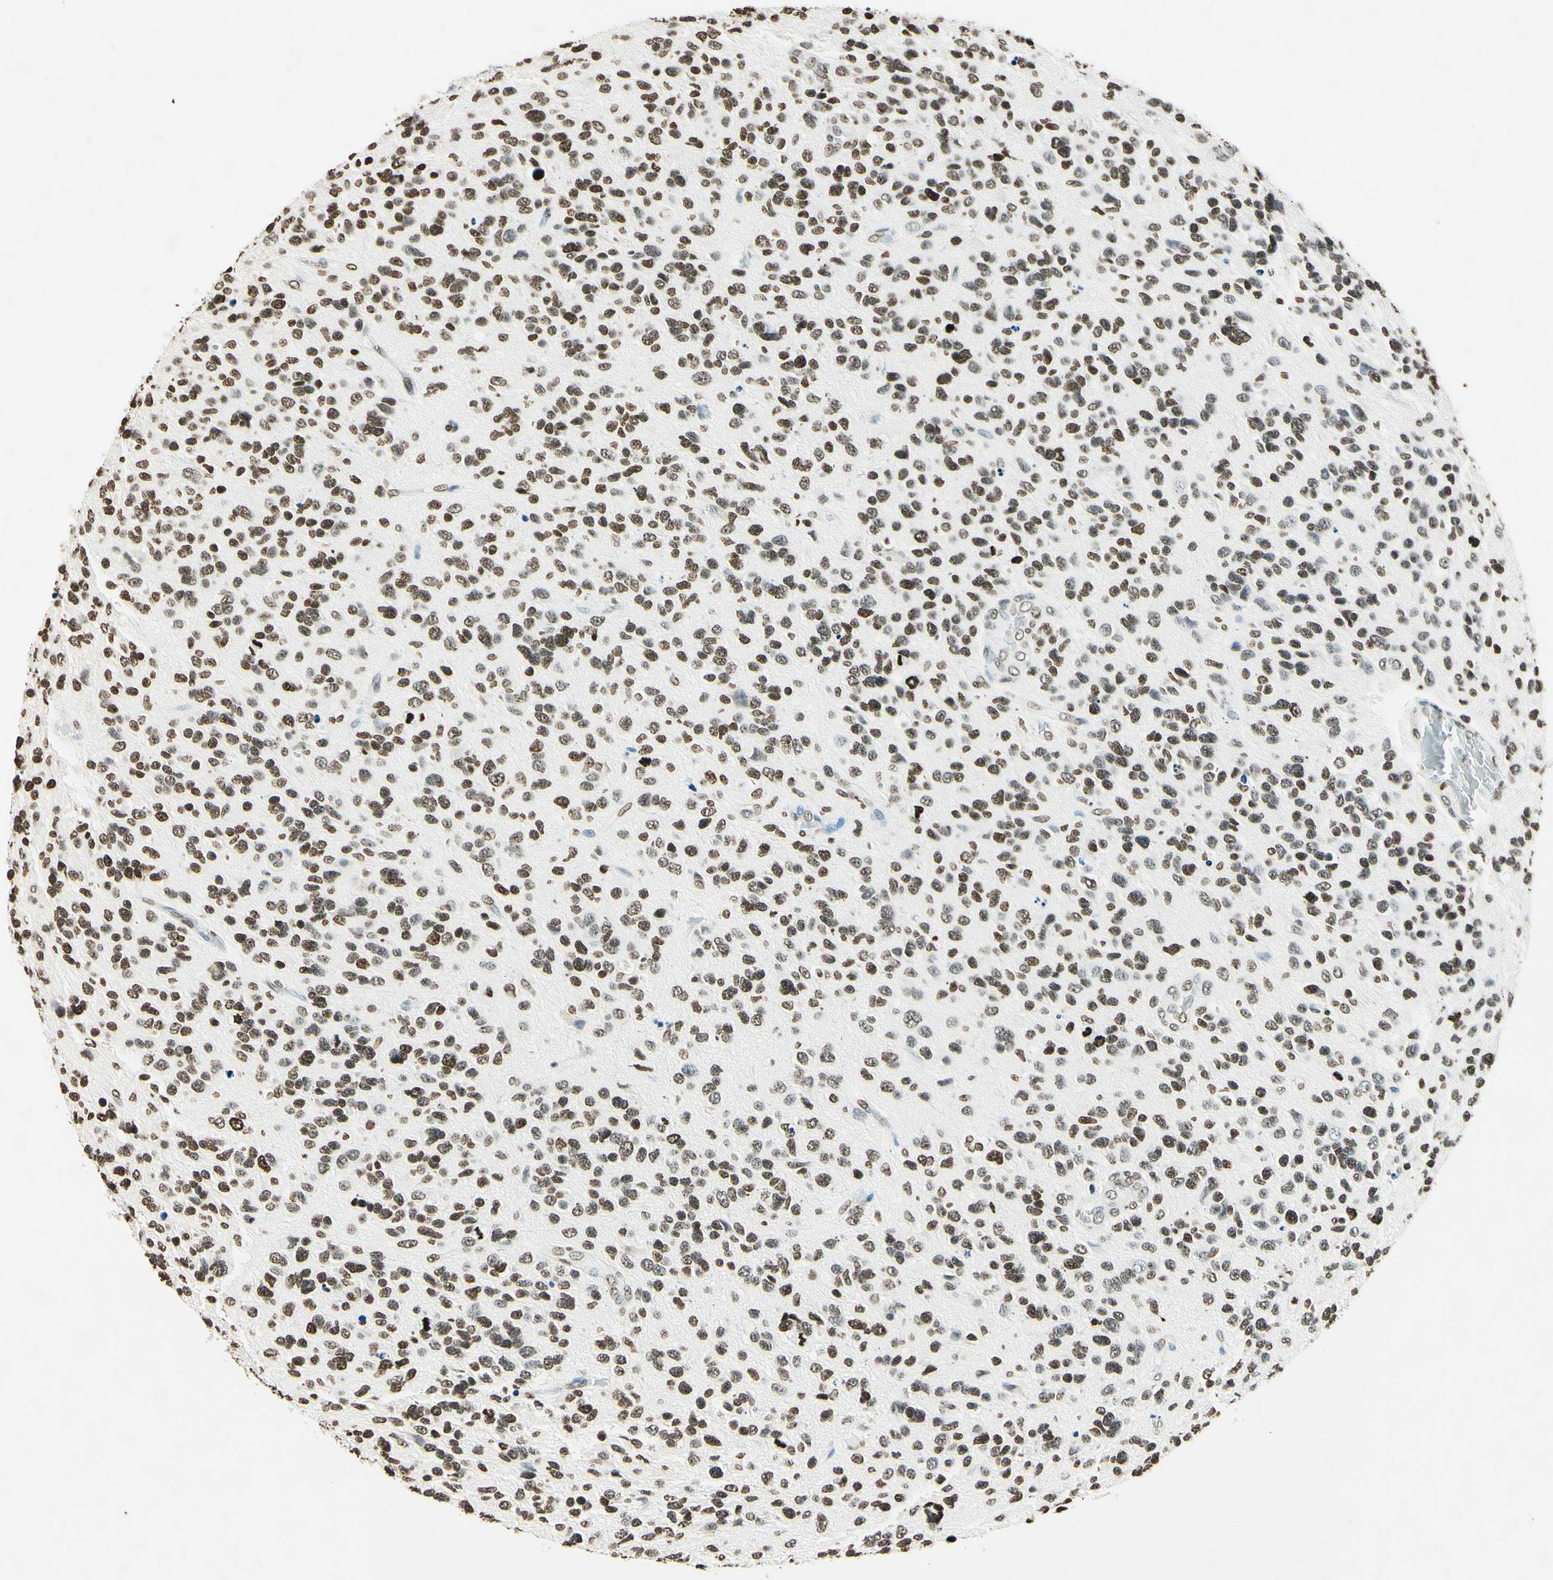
{"staining": {"intensity": "moderate", "quantity": "25%-75%", "location": "nuclear"}, "tissue": "glioma", "cell_type": "Tumor cells", "image_type": "cancer", "snomed": [{"axis": "morphology", "description": "Glioma, malignant, High grade"}, {"axis": "topography", "description": "Brain"}], "caption": "Glioma tissue exhibits moderate nuclear expression in approximately 25%-75% of tumor cells, visualized by immunohistochemistry.", "gene": "MSH2", "patient": {"sex": "female", "age": 58}}